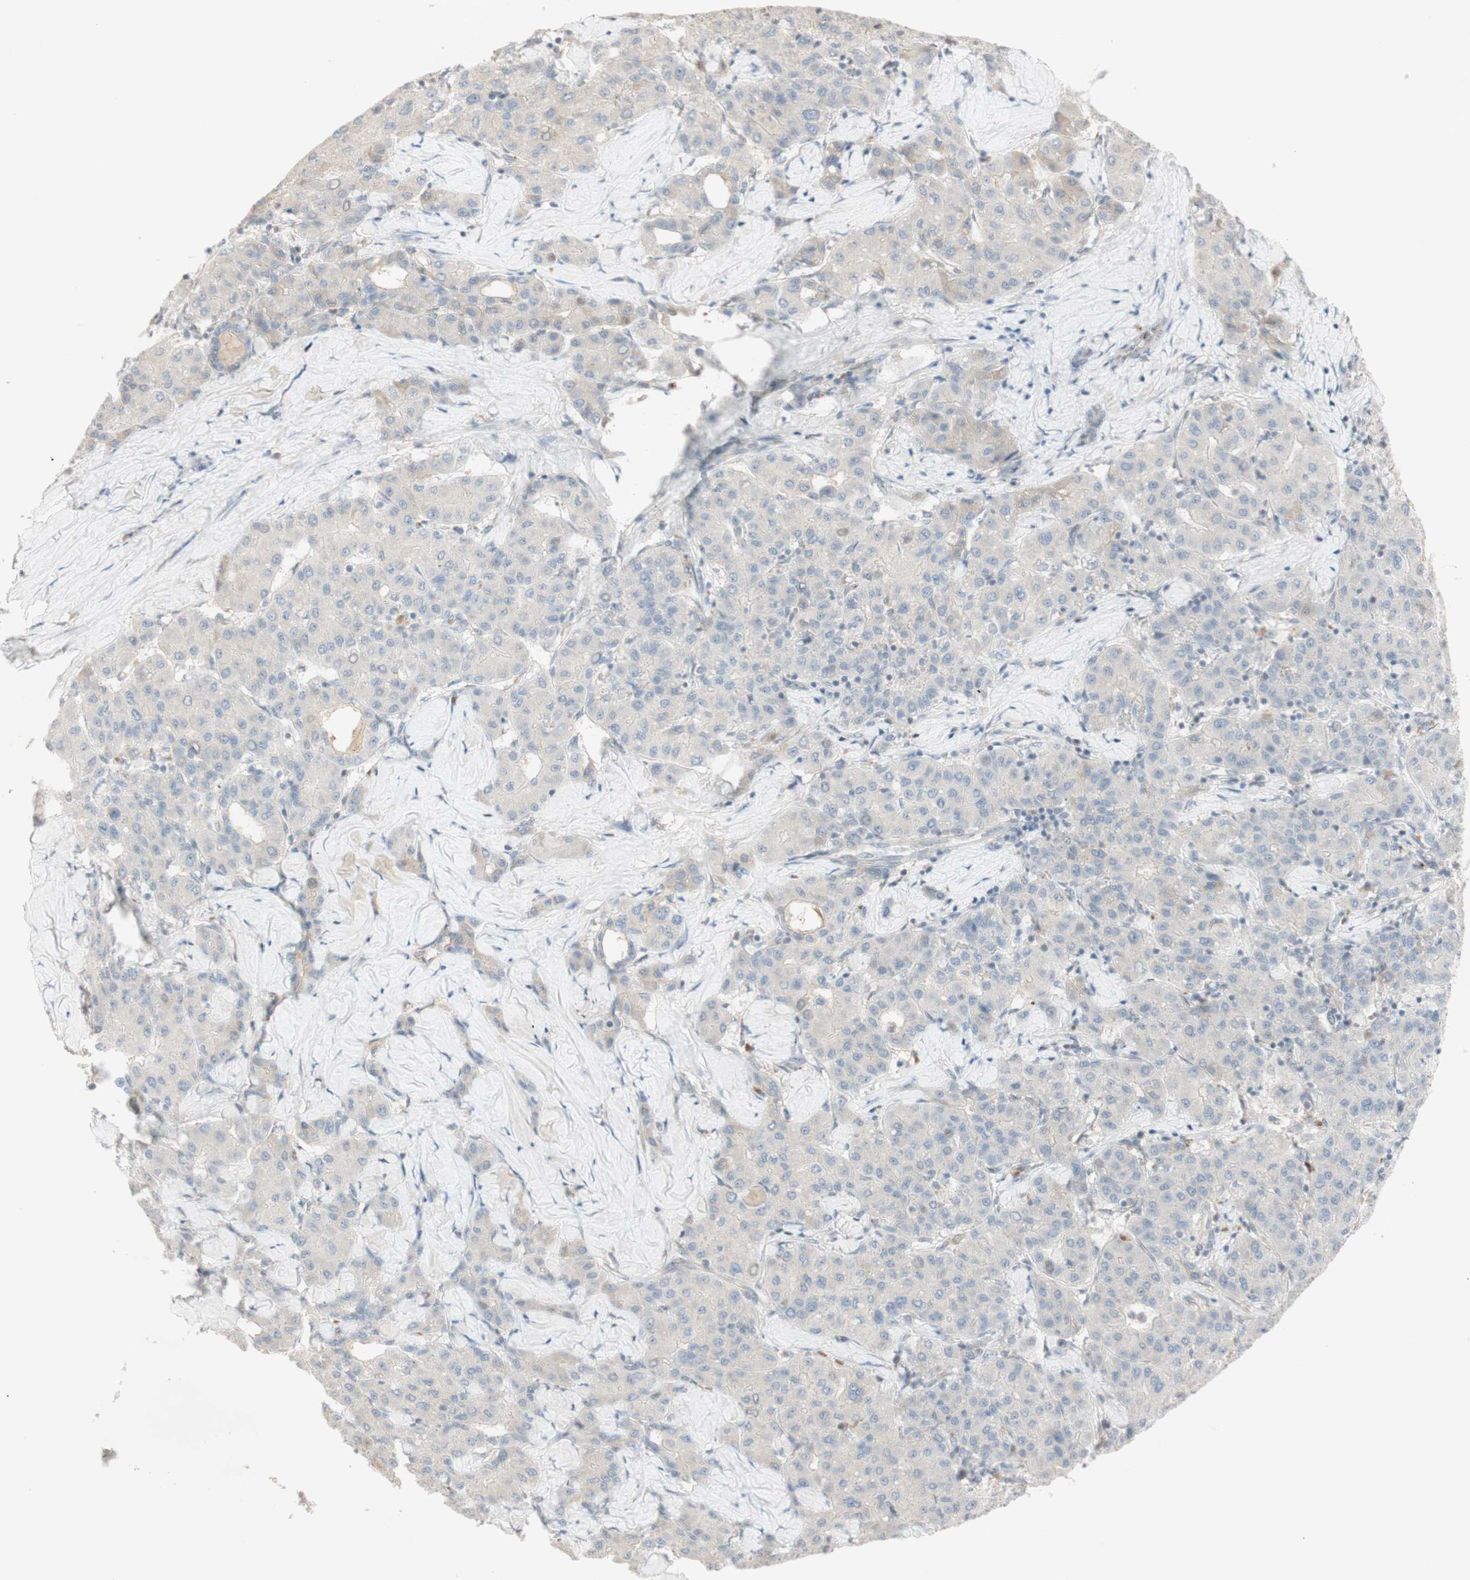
{"staining": {"intensity": "negative", "quantity": "none", "location": "none"}, "tissue": "liver cancer", "cell_type": "Tumor cells", "image_type": "cancer", "snomed": [{"axis": "morphology", "description": "Carcinoma, Hepatocellular, NOS"}, {"axis": "topography", "description": "Liver"}], "caption": "This is an immunohistochemistry (IHC) histopathology image of human liver cancer (hepatocellular carcinoma). There is no positivity in tumor cells.", "gene": "PLCD4", "patient": {"sex": "male", "age": 65}}